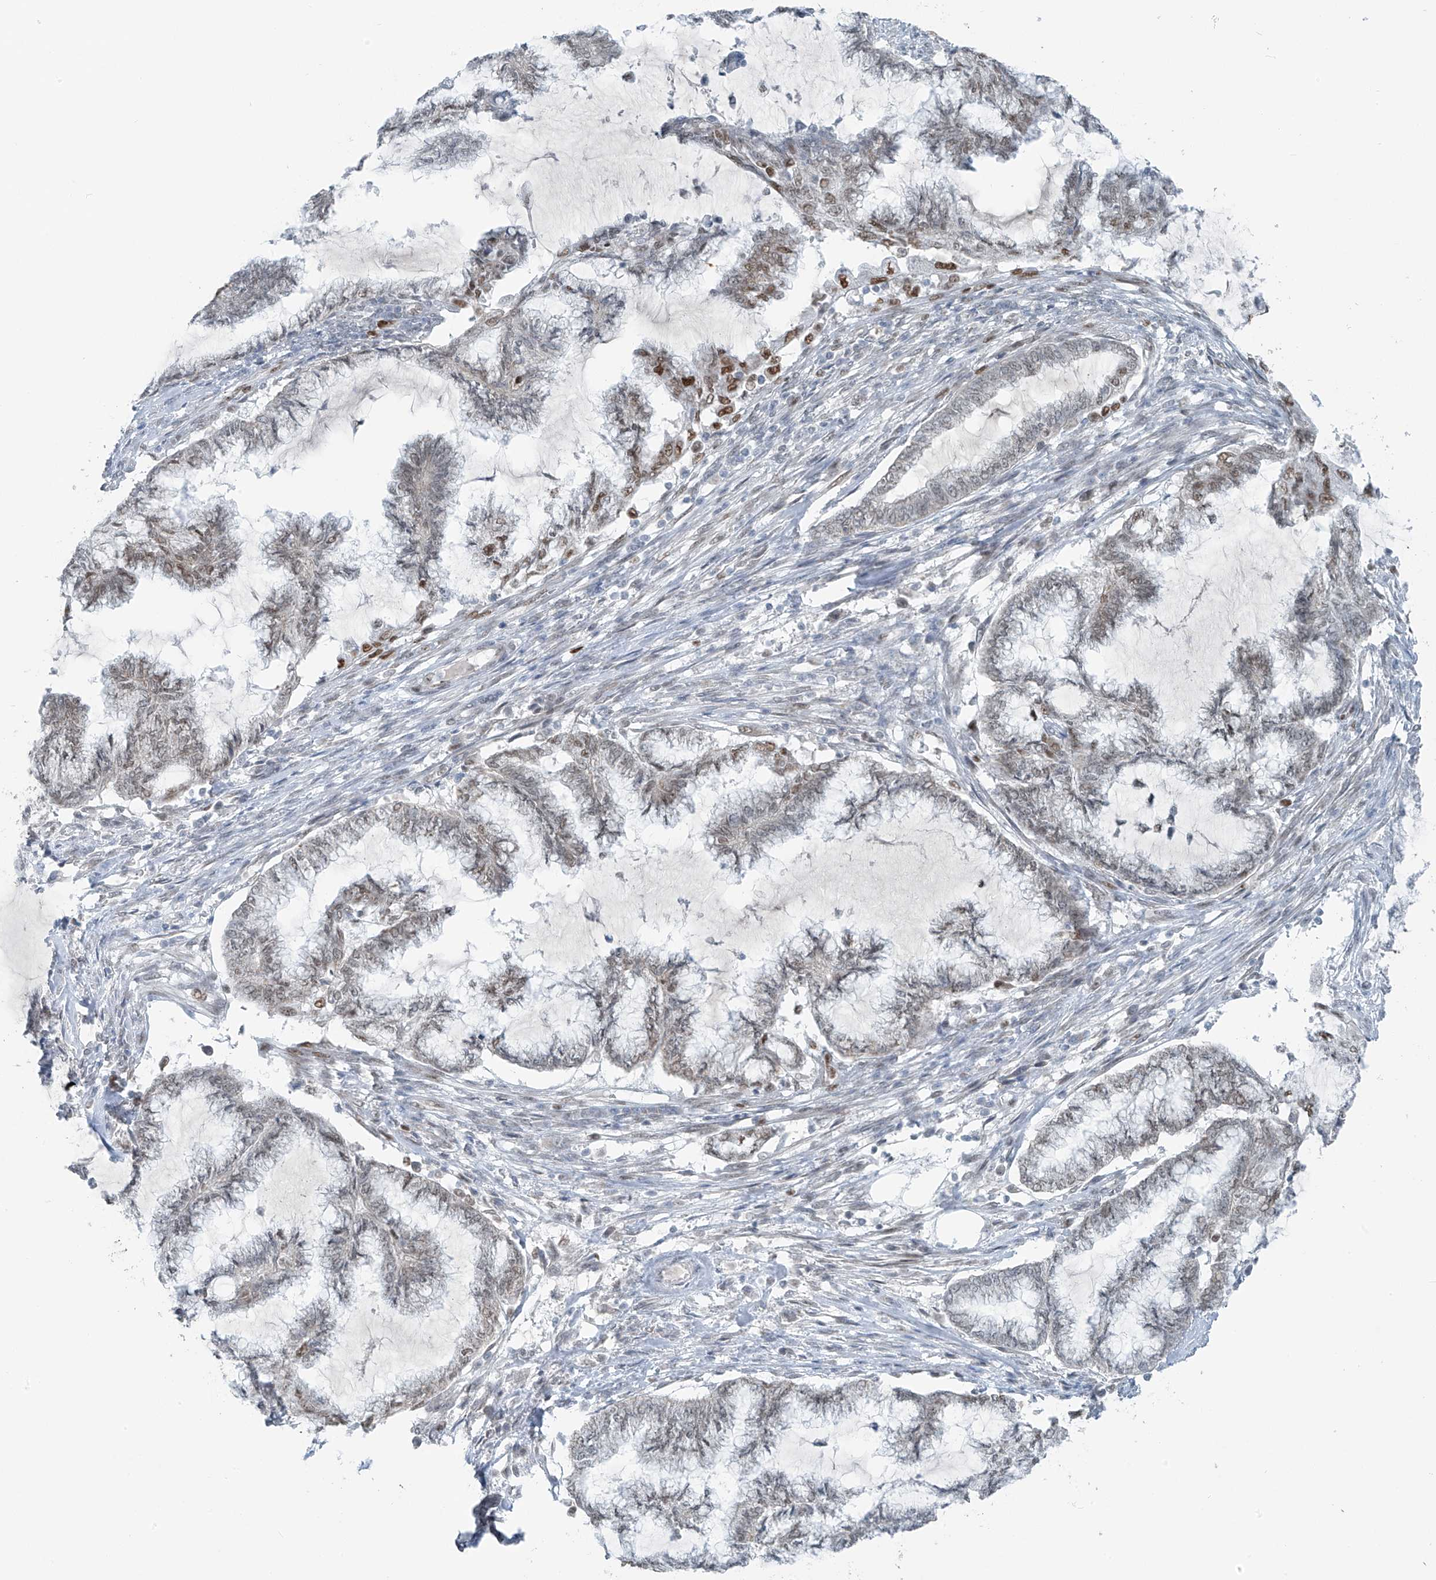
{"staining": {"intensity": "moderate", "quantity": "<25%", "location": "nuclear"}, "tissue": "endometrial cancer", "cell_type": "Tumor cells", "image_type": "cancer", "snomed": [{"axis": "morphology", "description": "Adenocarcinoma, NOS"}, {"axis": "topography", "description": "Endometrium"}], "caption": "The micrograph displays a brown stain indicating the presence of a protein in the nuclear of tumor cells in adenocarcinoma (endometrial).", "gene": "WRNIP1", "patient": {"sex": "female", "age": 86}}